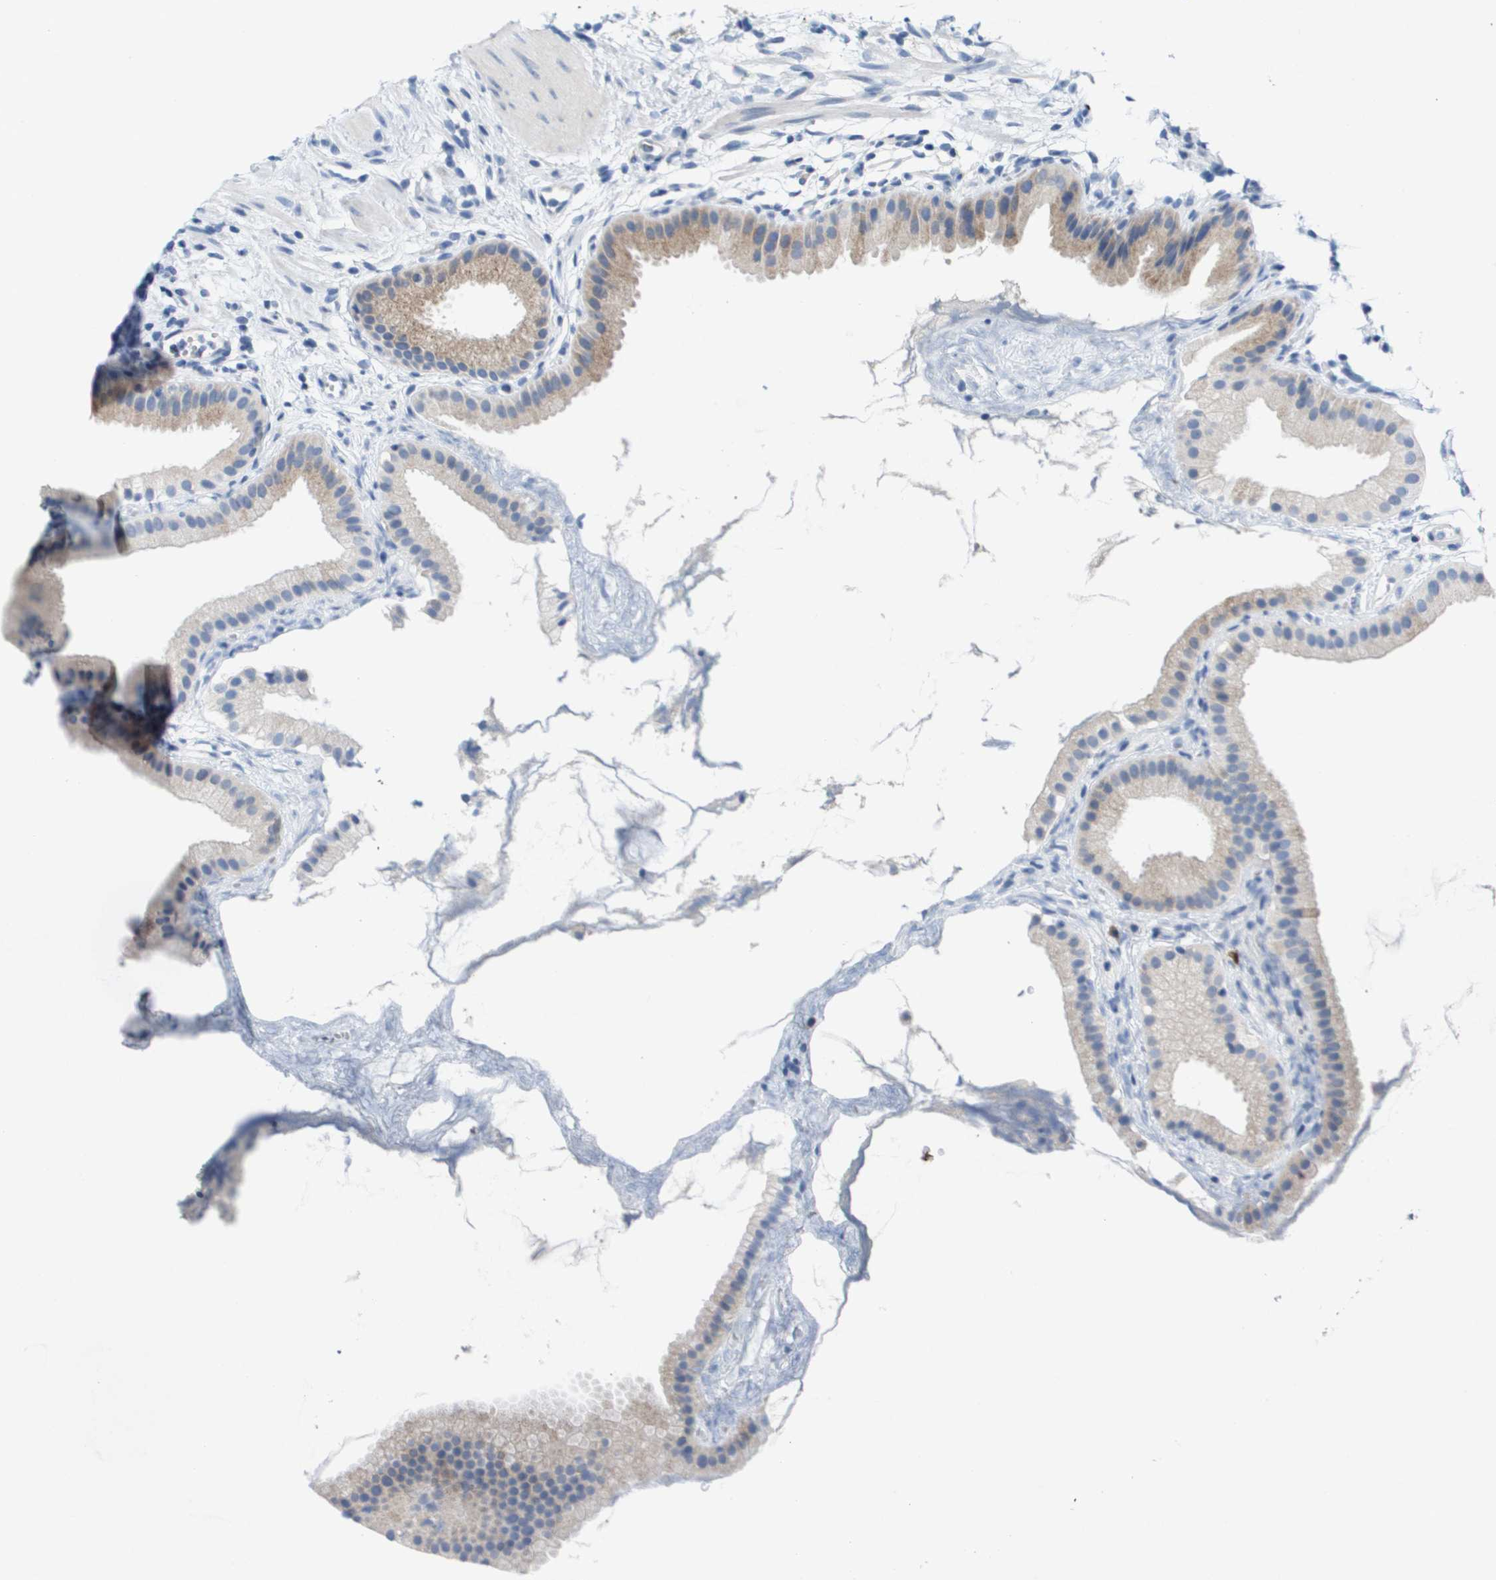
{"staining": {"intensity": "weak", "quantity": "25%-75%", "location": "cytoplasmic/membranous"}, "tissue": "gallbladder", "cell_type": "Glandular cells", "image_type": "normal", "snomed": [{"axis": "morphology", "description": "Normal tissue, NOS"}, {"axis": "topography", "description": "Gallbladder"}], "caption": "Protein analysis of benign gallbladder reveals weak cytoplasmic/membranous staining in approximately 25%-75% of glandular cells.", "gene": "CD3G", "patient": {"sex": "female", "age": 64}}